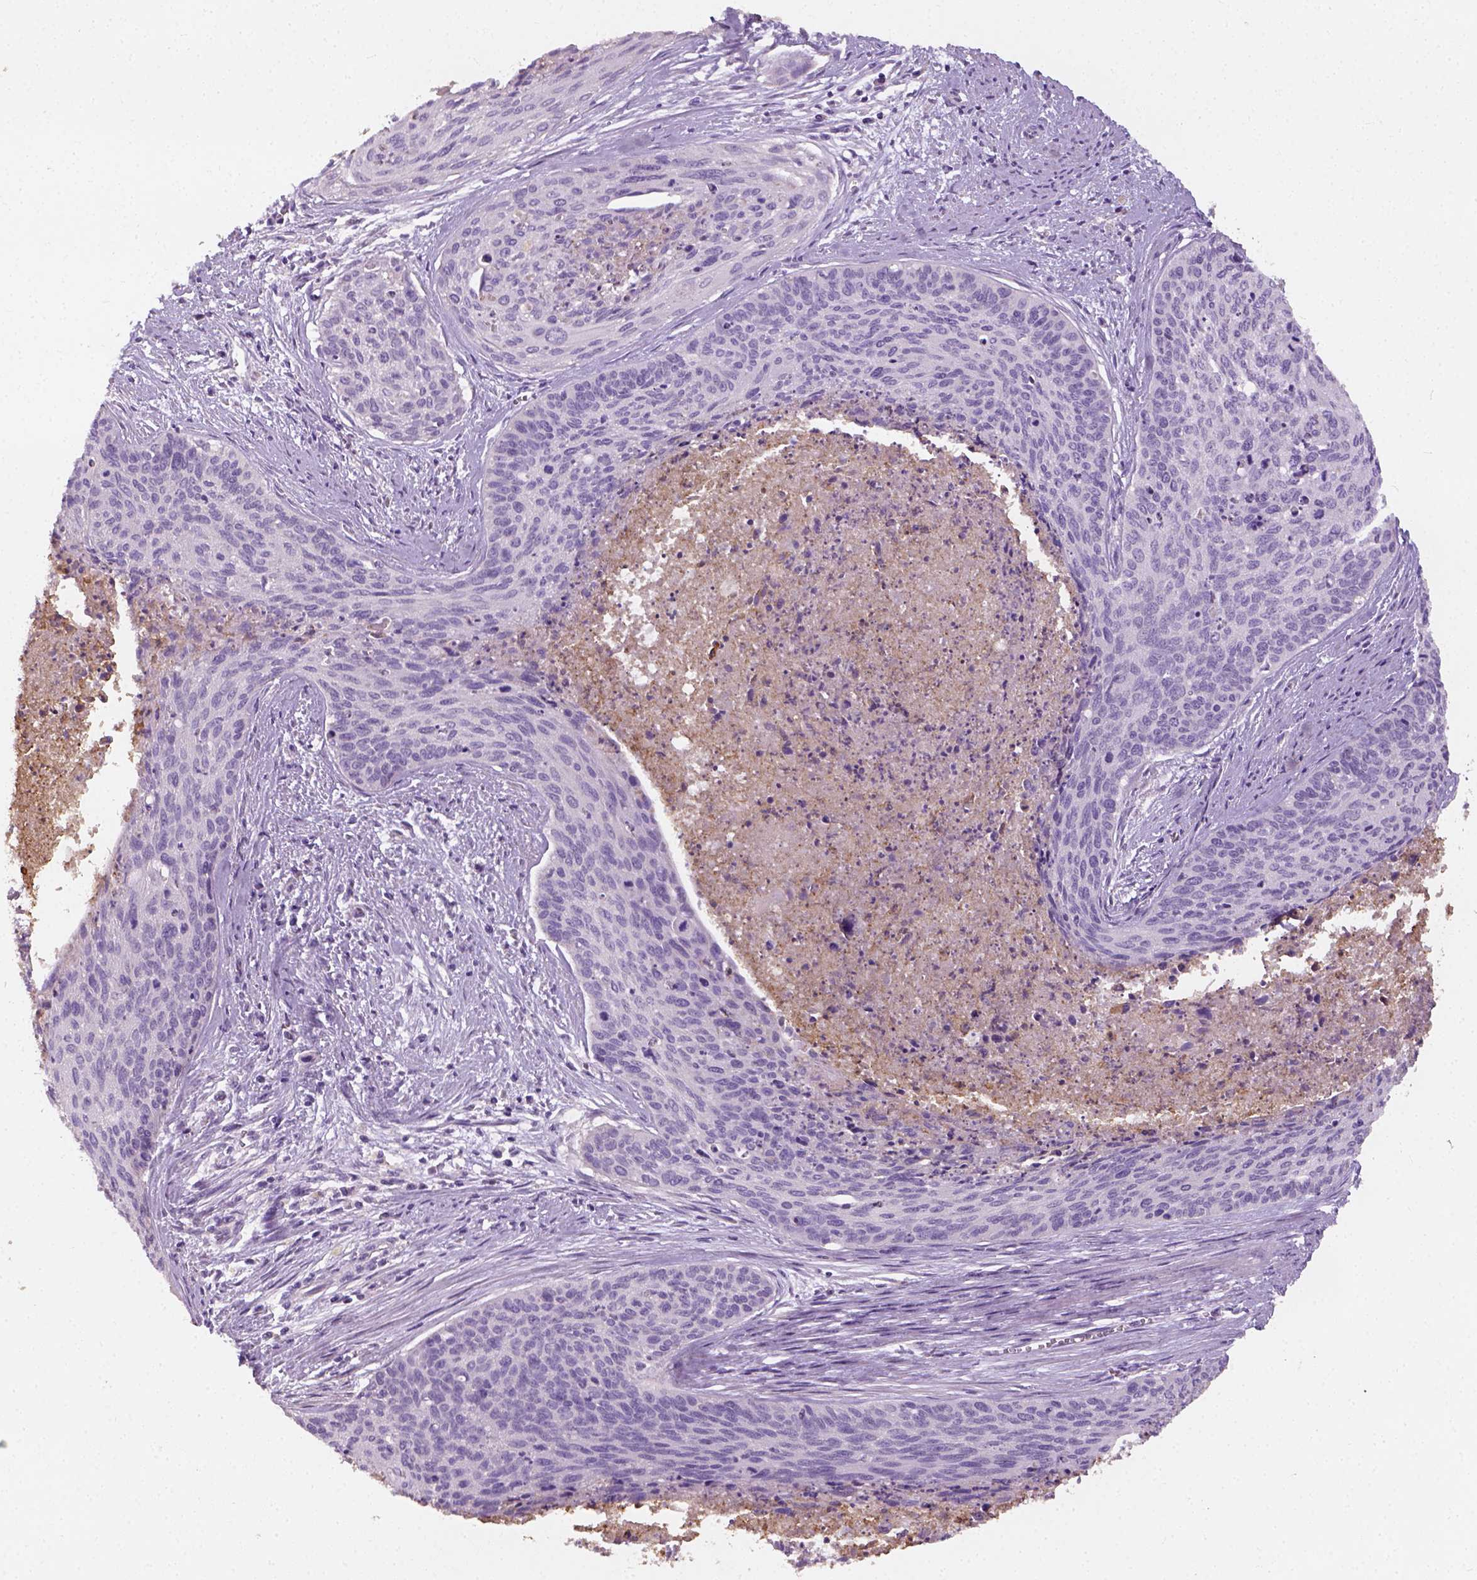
{"staining": {"intensity": "negative", "quantity": "none", "location": "none"}, "tissue": "cervical cancer", "cell_type": "Tumor cells", "image_type": "cancer", "snomed": [{"axis": "morphology", "description": "Squamous cell carcinoma, NOS"}, {"axis": "topography", "description": "Cervix"}], "caption": "Immunohistochemistry histopathology image of neoplastic tissue: human squamous cell carcinoma (cervical) stained with DAB exhibits no significant protein staining in tumor cells. (DAB (3,3'-diaminobenzidine) immunohistochemistry visualized using brightfield microscopy, high magnification).", "gene": "DHCR24", "patient": {"sex": "female", "age": 55}}